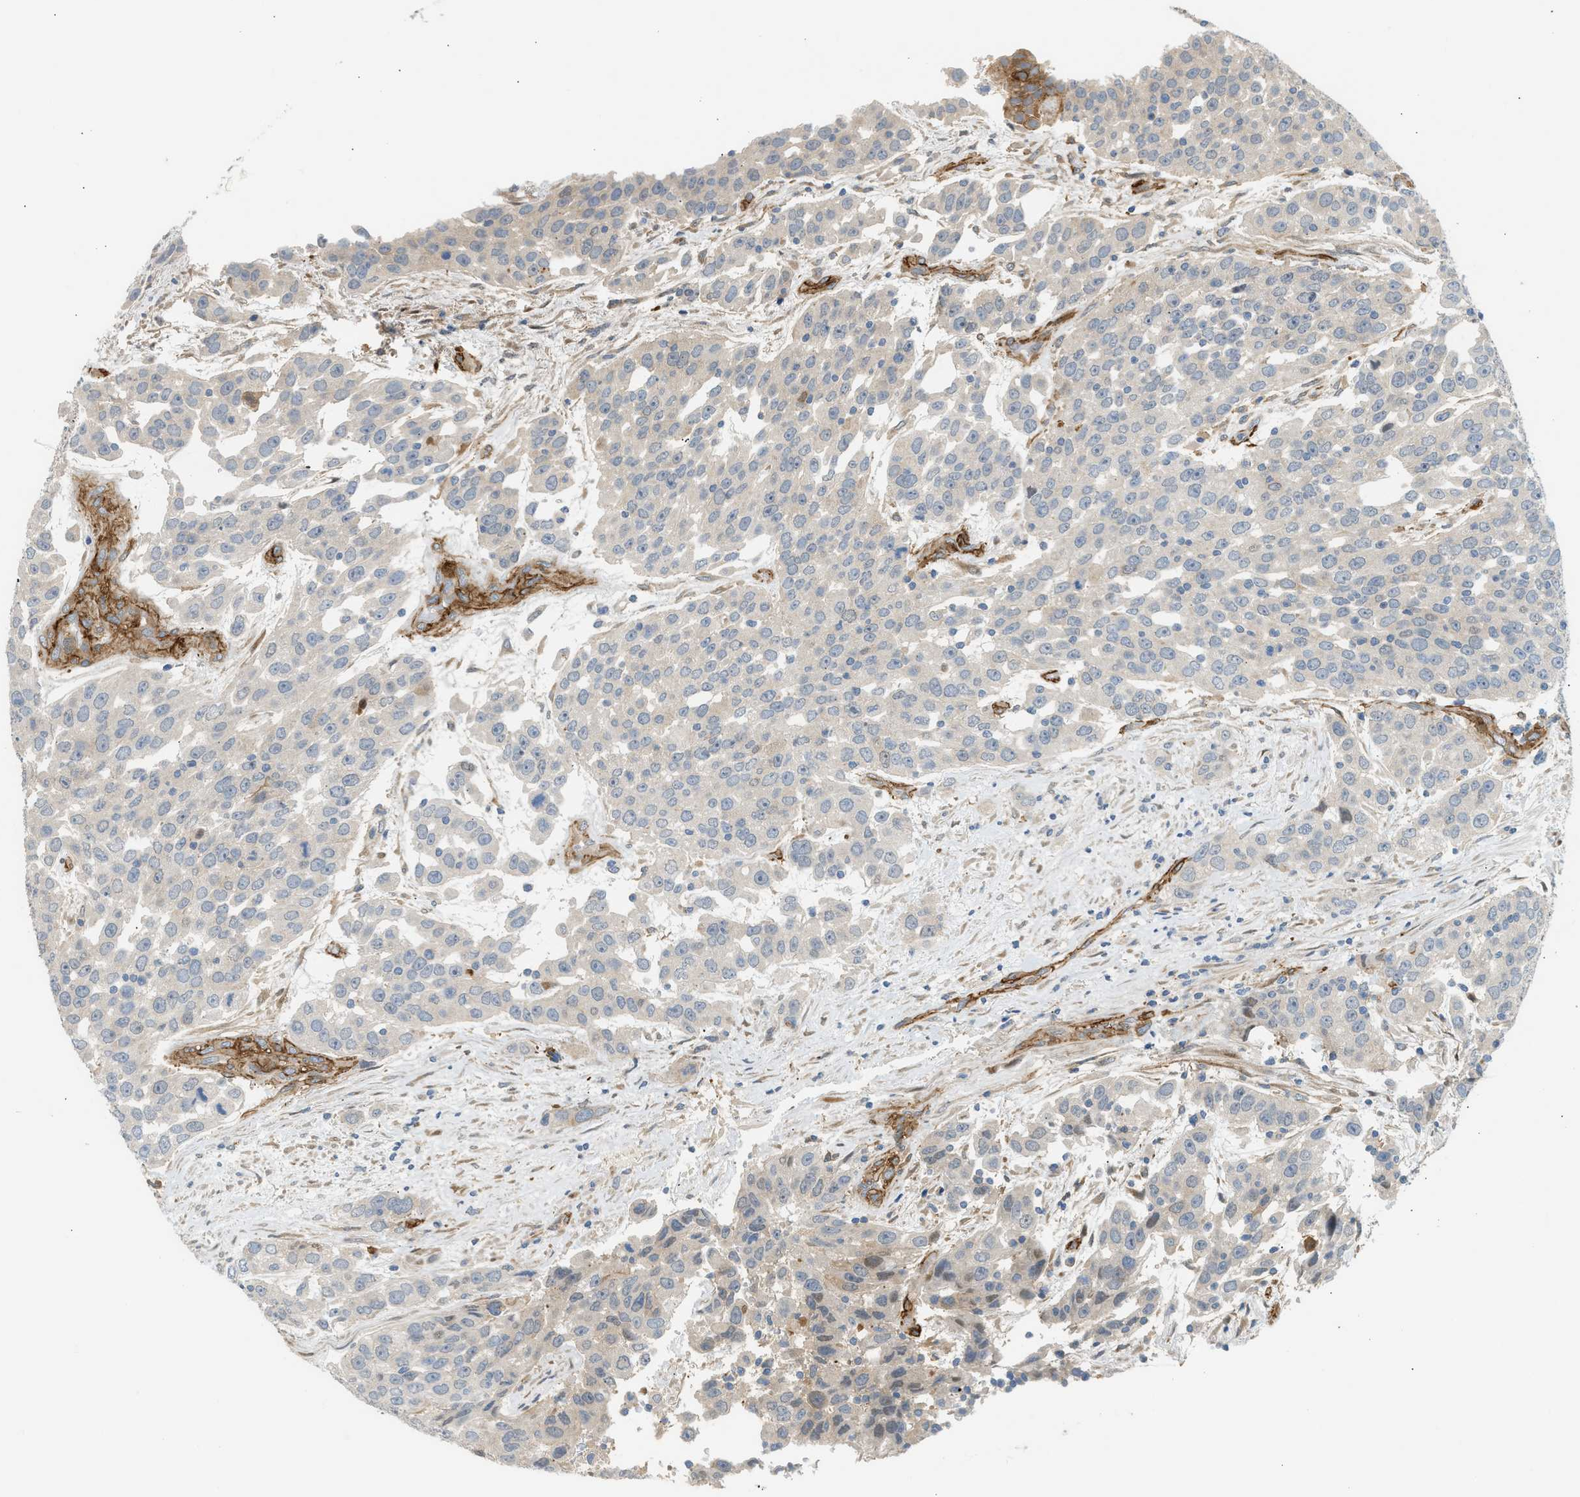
{"staining": {"intensity": "moderate", "quantity": "<25%", "location": "cytoplasmic/membranous,nuclear"}, "tissue": "urothelial cancer", "cell_type": "Tumor cells", "image_type": "cancer", "snomed": [{"axis": "morphology", "description": "Urothelial carcinoma, High grade"}, {"axis": "topography", "description": "Urinary bladder"}], "caption": "Urothelial cancer stained with DAB (3,3'-diaminobenzidine) IHC shows low levels of moderate cytoplasmic/membranous and nuclear positivity in about <25% of tumor cells. The staining was performed using DAB to visualize the protein expression in brown, while the nuclei were stained in blue with hematoxylin (Magnification: 20x).", "gene": "EDNRA", "patient": {"sex": "female", "age": 80}}